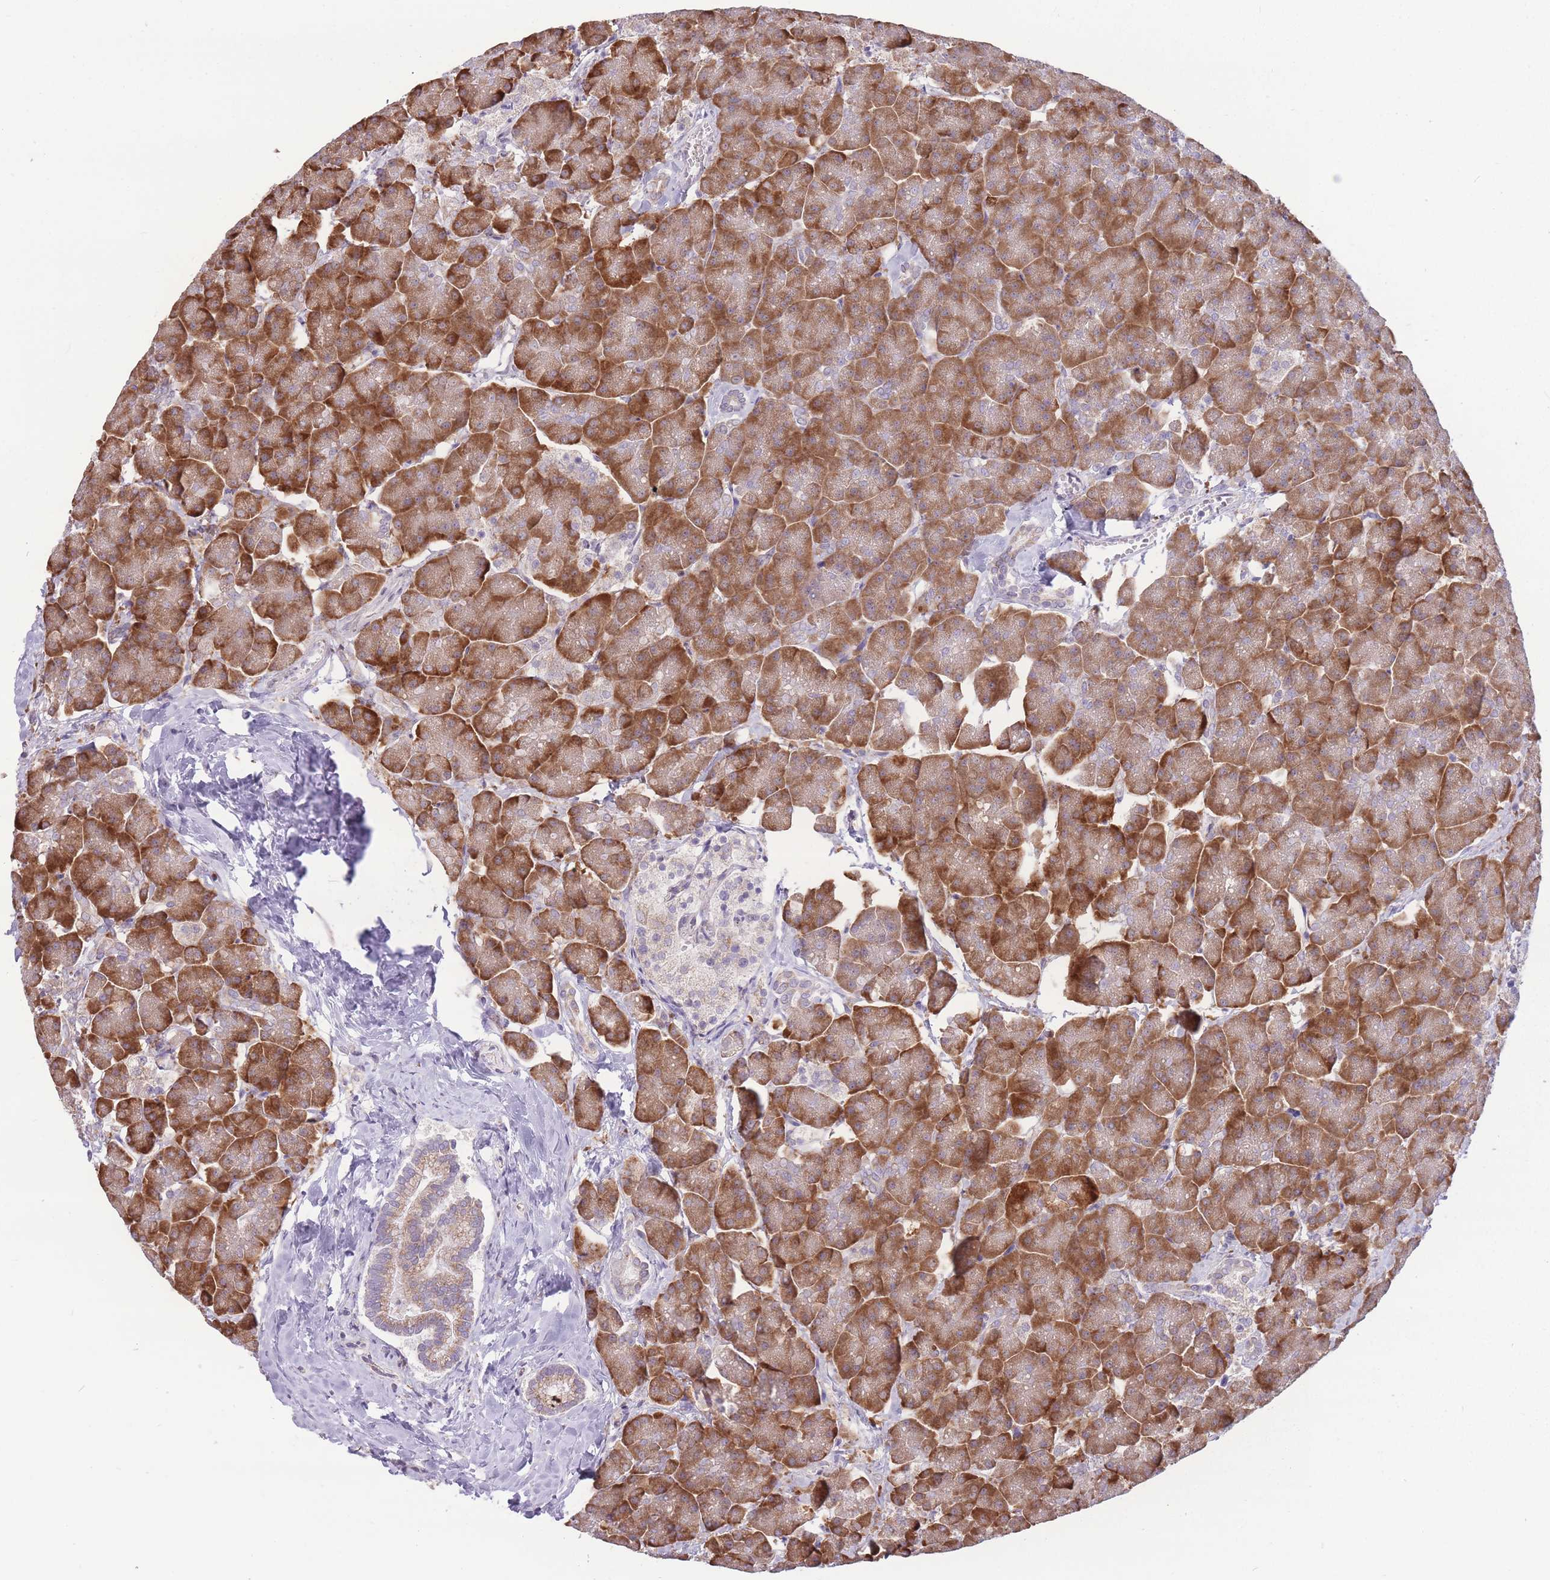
{"staining": {"intensity": "strong", "quantity": ">75%", "location": "cytoplasmic/membranous"}, "tissue": "pancreas", "cell_type": "Exocrine glandular cells", "image_type": "normal", "snomed": [{"axis": "morphology", "description": "Normal tissue, NOS"}, {"axis": "topography", "description": "Pancreas"}, {"axis": "topography", "description": "Peripheral nerve tissue"}], "caption": "The histopathology image shows staining of unremarkable pancreas, revealing strong cytoplasmic/membranous protein staining (brown color) within exocrine glandular cells. The staining was performed using DAB to visualize the protein expression in brown, while the nuclei were stained in blue with hematoxylin (Magnification: 20x).", "gene": "TRAPPC5", "patient": {"sex": "male", "age": 54}}